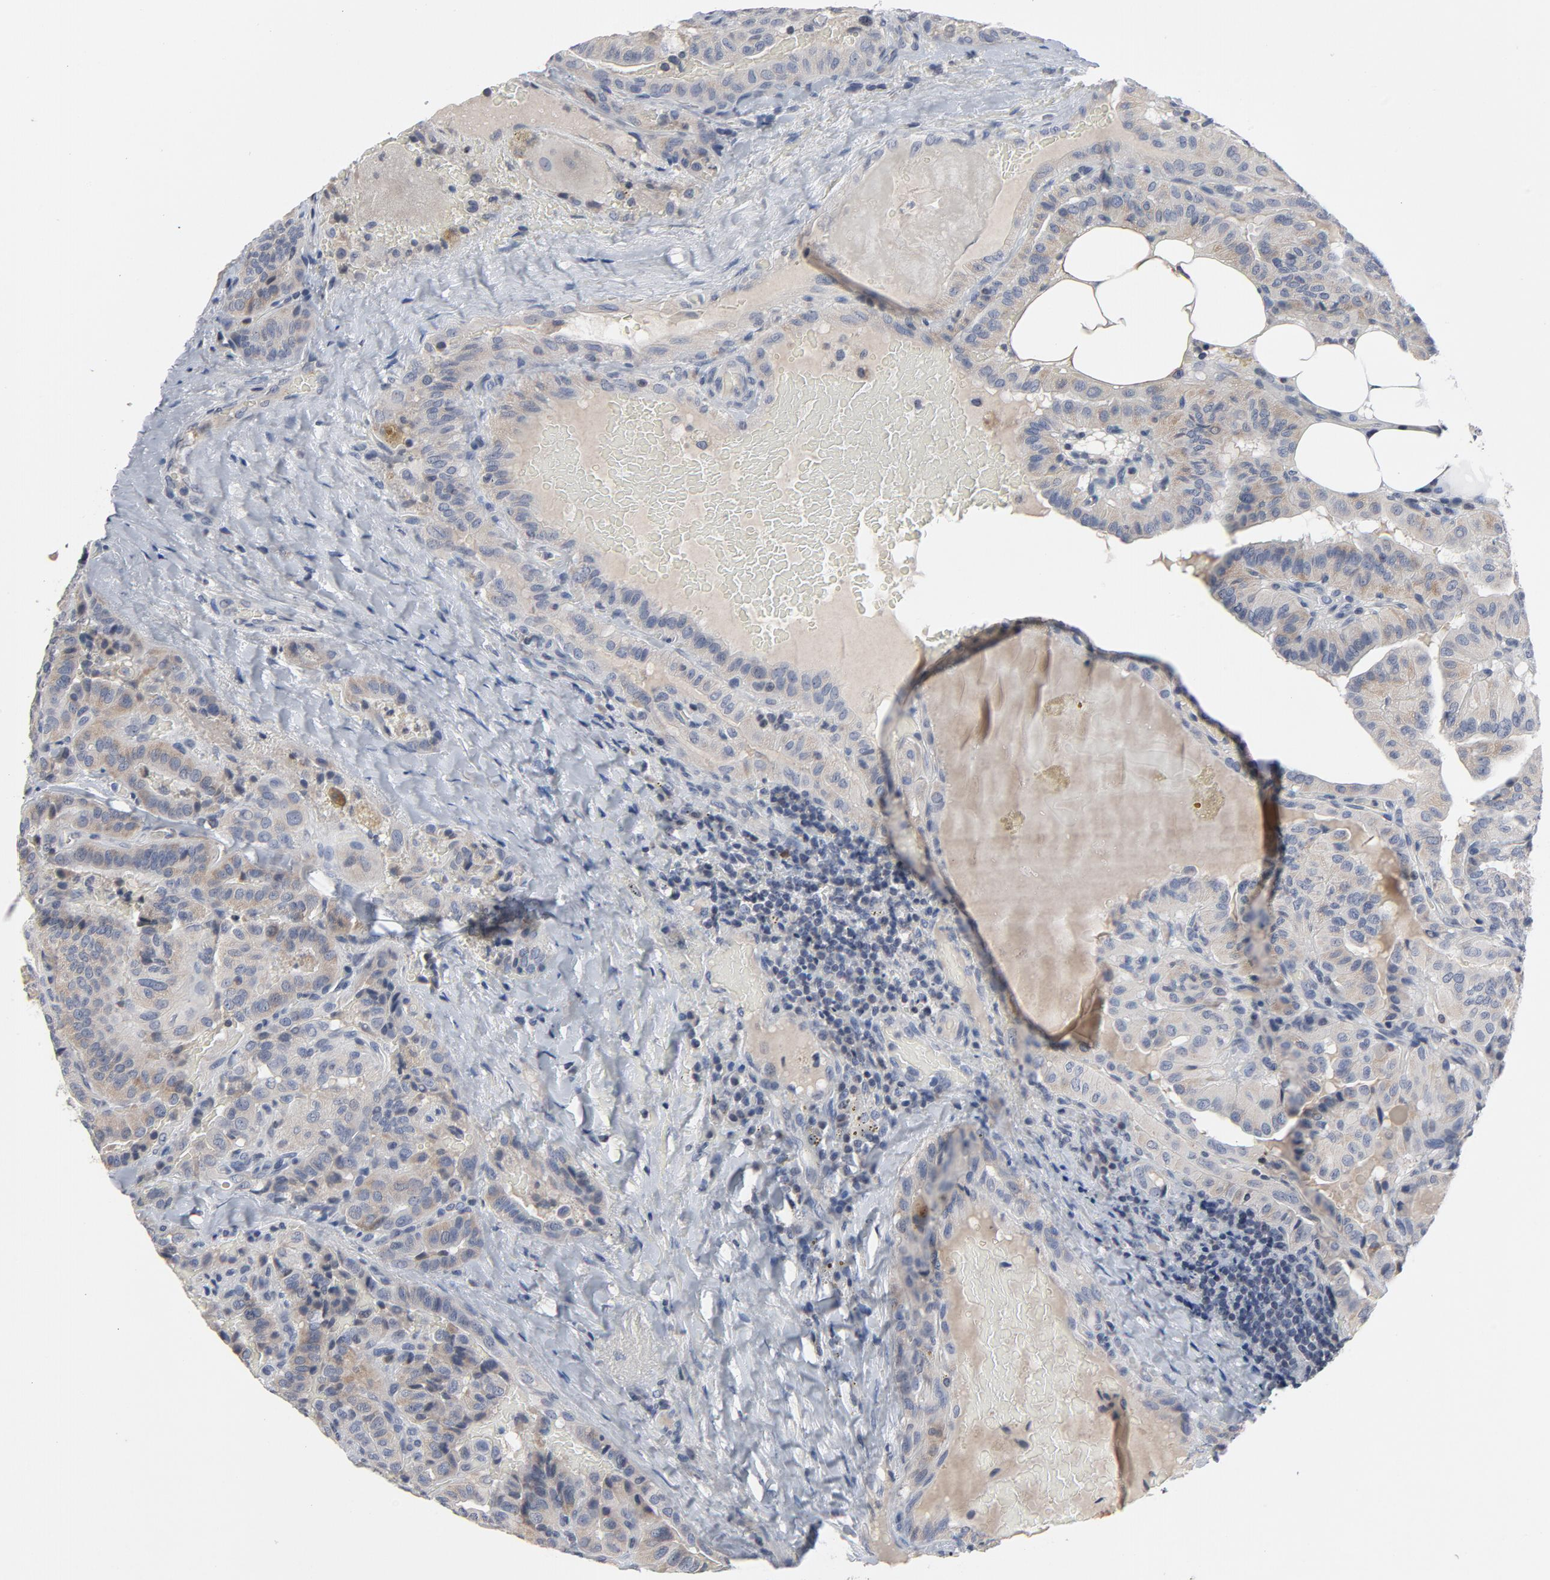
{"staining": {"intensity": "negative", "quantity": "none", "location": "none"}, "tissue": "thyroid cancer", "cell_type": "Tumor cells", "image_type": "cancer", "snomed": [{"axis": "morphology", "description": "Papillary adenocarcinoma, NOS"}, {"axis": "topography", "description": "Thyroid gland"}], "caption": "Thyroid papillary adenocarcinoma was stained to show a protein in brown. There is no significant expression in tumor cells. (Stains: DAB (3,3'-diaminobenzidine) immunohistochemistry (IHC) with hematoxylin counter stain, Microscopy: brightfield microscopy at high magnification).", "gene": "TCL1A", "patient": {"sex": "male", "age": 77}}